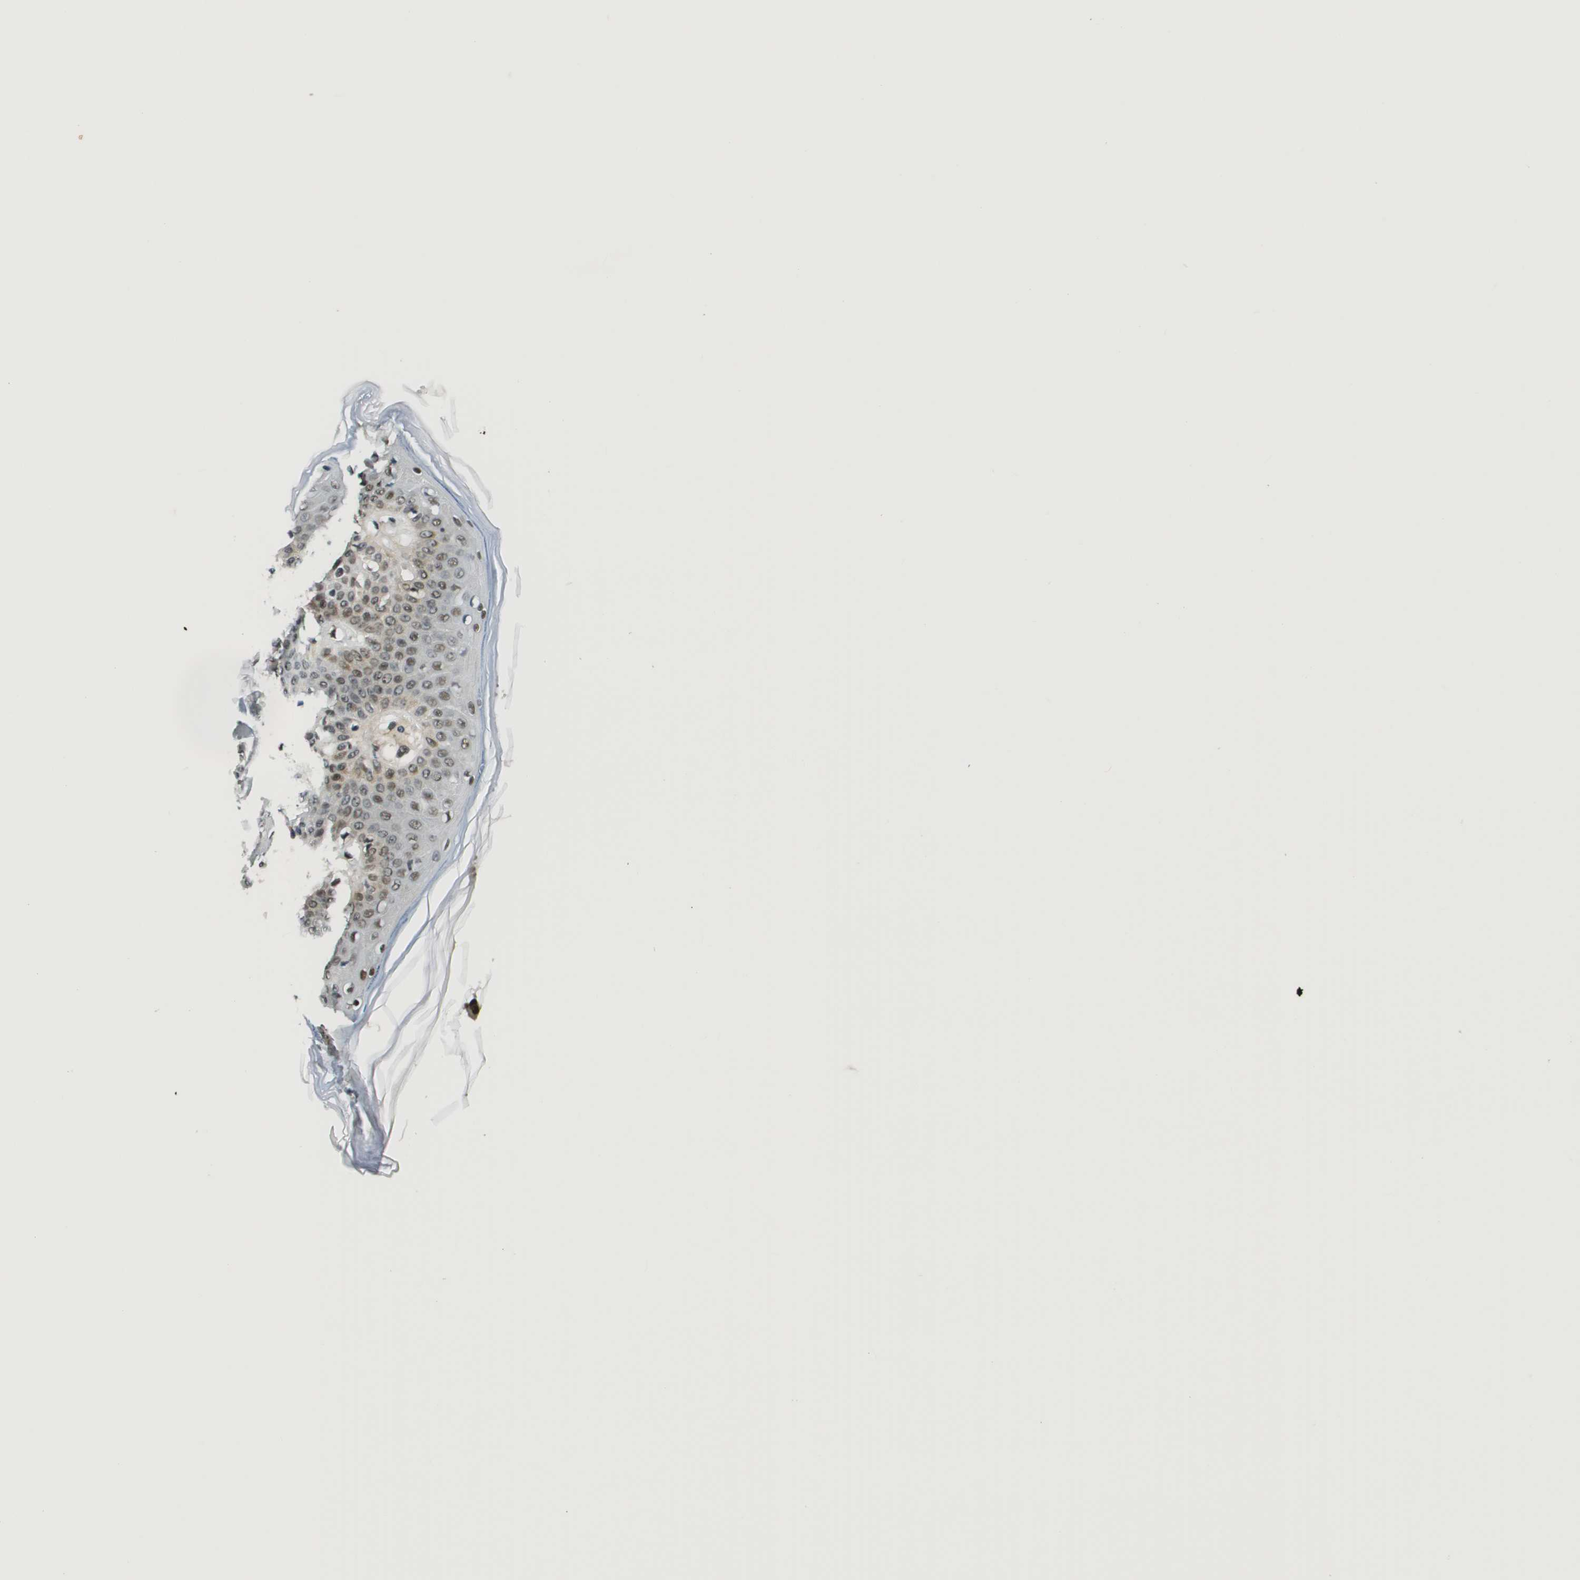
{"staining": {"intensity": "moderate", "quantity": ">75%", "location": "nuclear"}, "tissue": "skin", "cell_type": "Keratinocytes", "image_type": "normal", "snomed": [{"axis": "morphology", "description": "Normal tissue, NOS"}, {"axis": "topography", "description": "Skin"}], "caption": "Immunohistochemical staining of benign human skin demonstrates >75% levels of moderate nuclear protein positivity in approximately >75% of keratinocytes.", "gene": "SMARCAD1", "patient": {"sex": "male", "age": 53}}